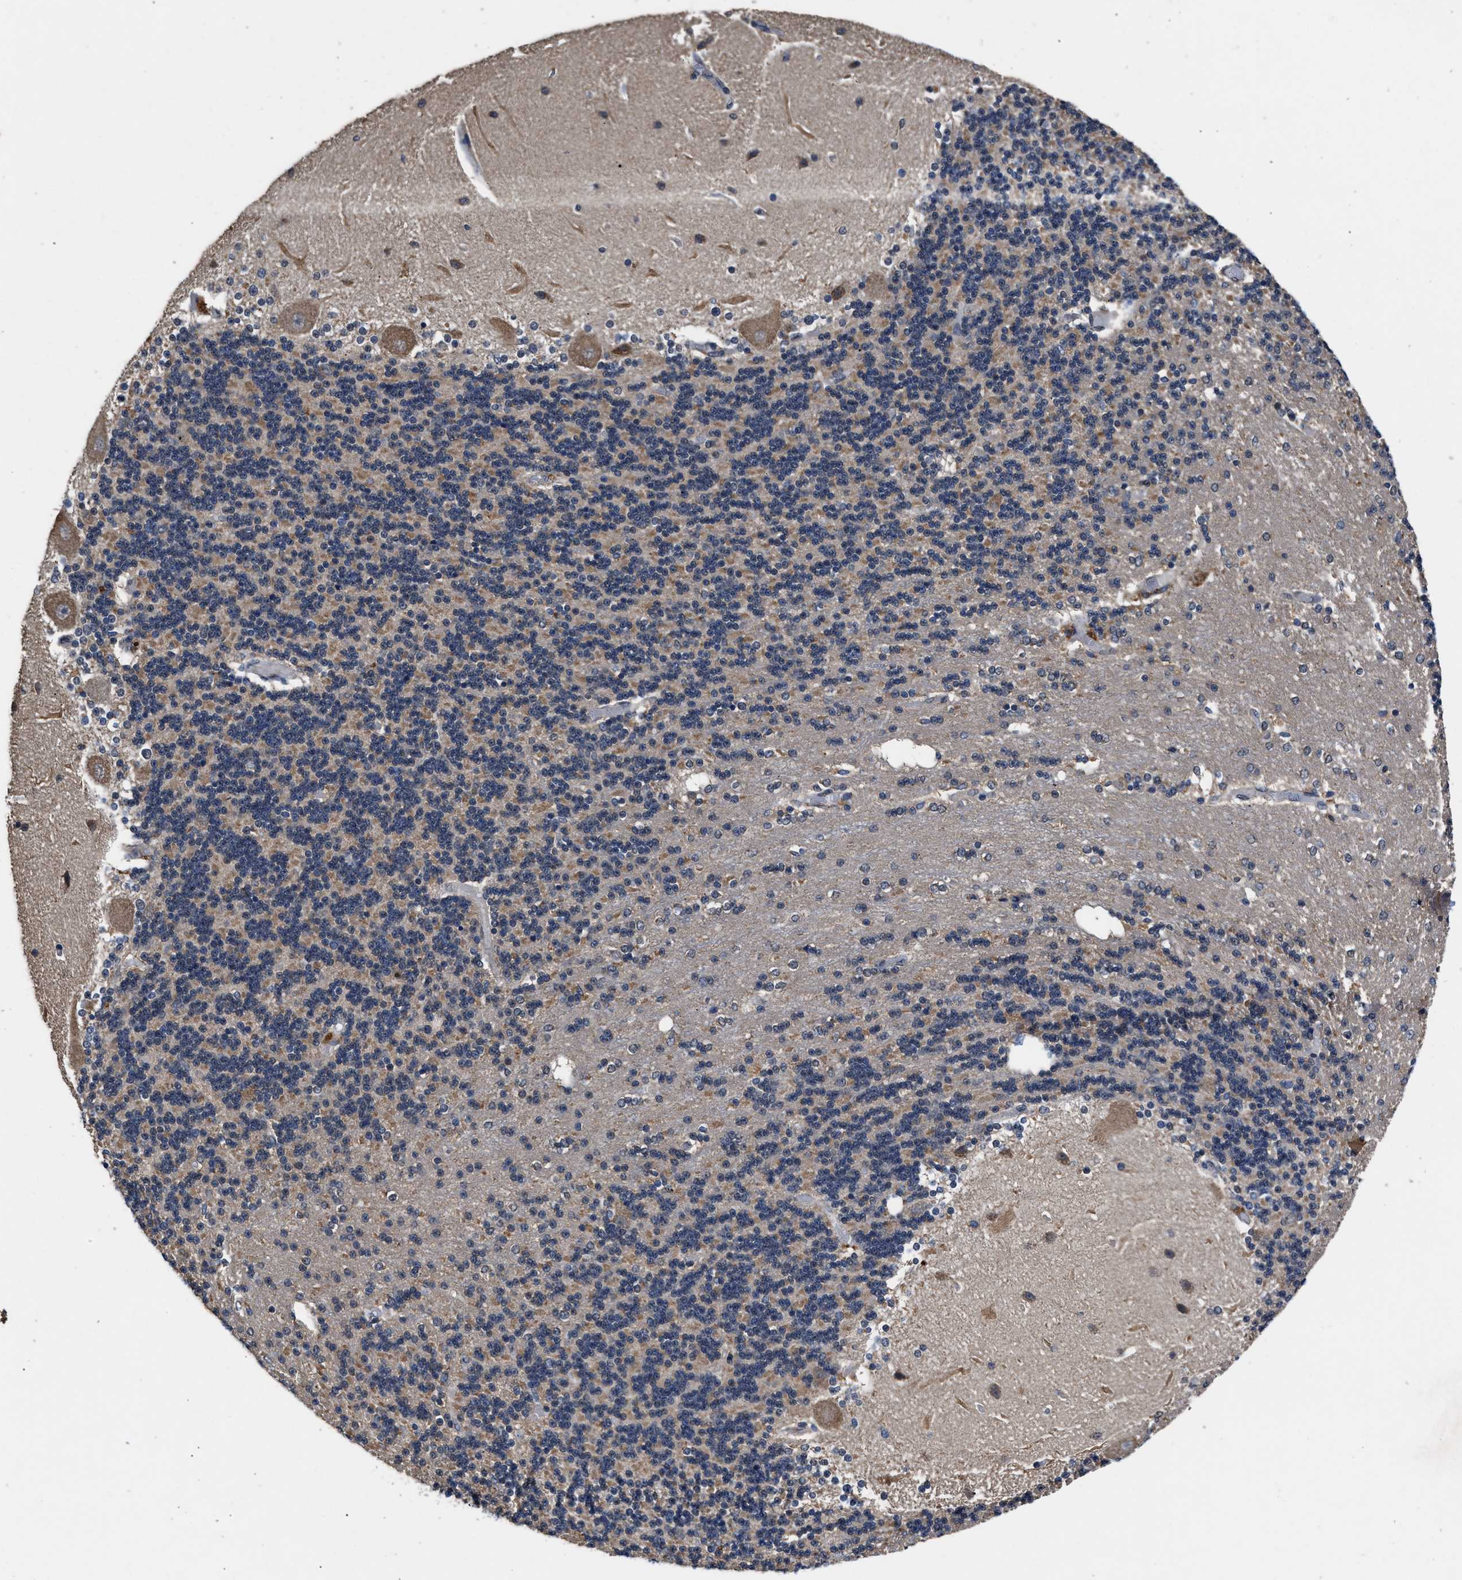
{"staining": {"intensity": "moderate", "quantity": "25%-75%", "location": "cytoplasmic/membranous"}, "tissue": "cerebellum", "cell_type": "Cells in granular layer", "image_type": "normal", "snomed": [{"axis": "morphology", "description": "Normal tissue, NOS"}, {"axis": "topography", "description": "Cerebellum"}], "caption": "Unremarkable cerebellum demonstrates moderate cytoplasmic/membranous positivity in approximately 25%-75% of cells in granular layer, visualized by immunohistochemistry. (brown staining indicates protein expression, while blue staining denotes nuclei).", "gene": "ACLY", "patient": {"sex": "female", "age": 54}}